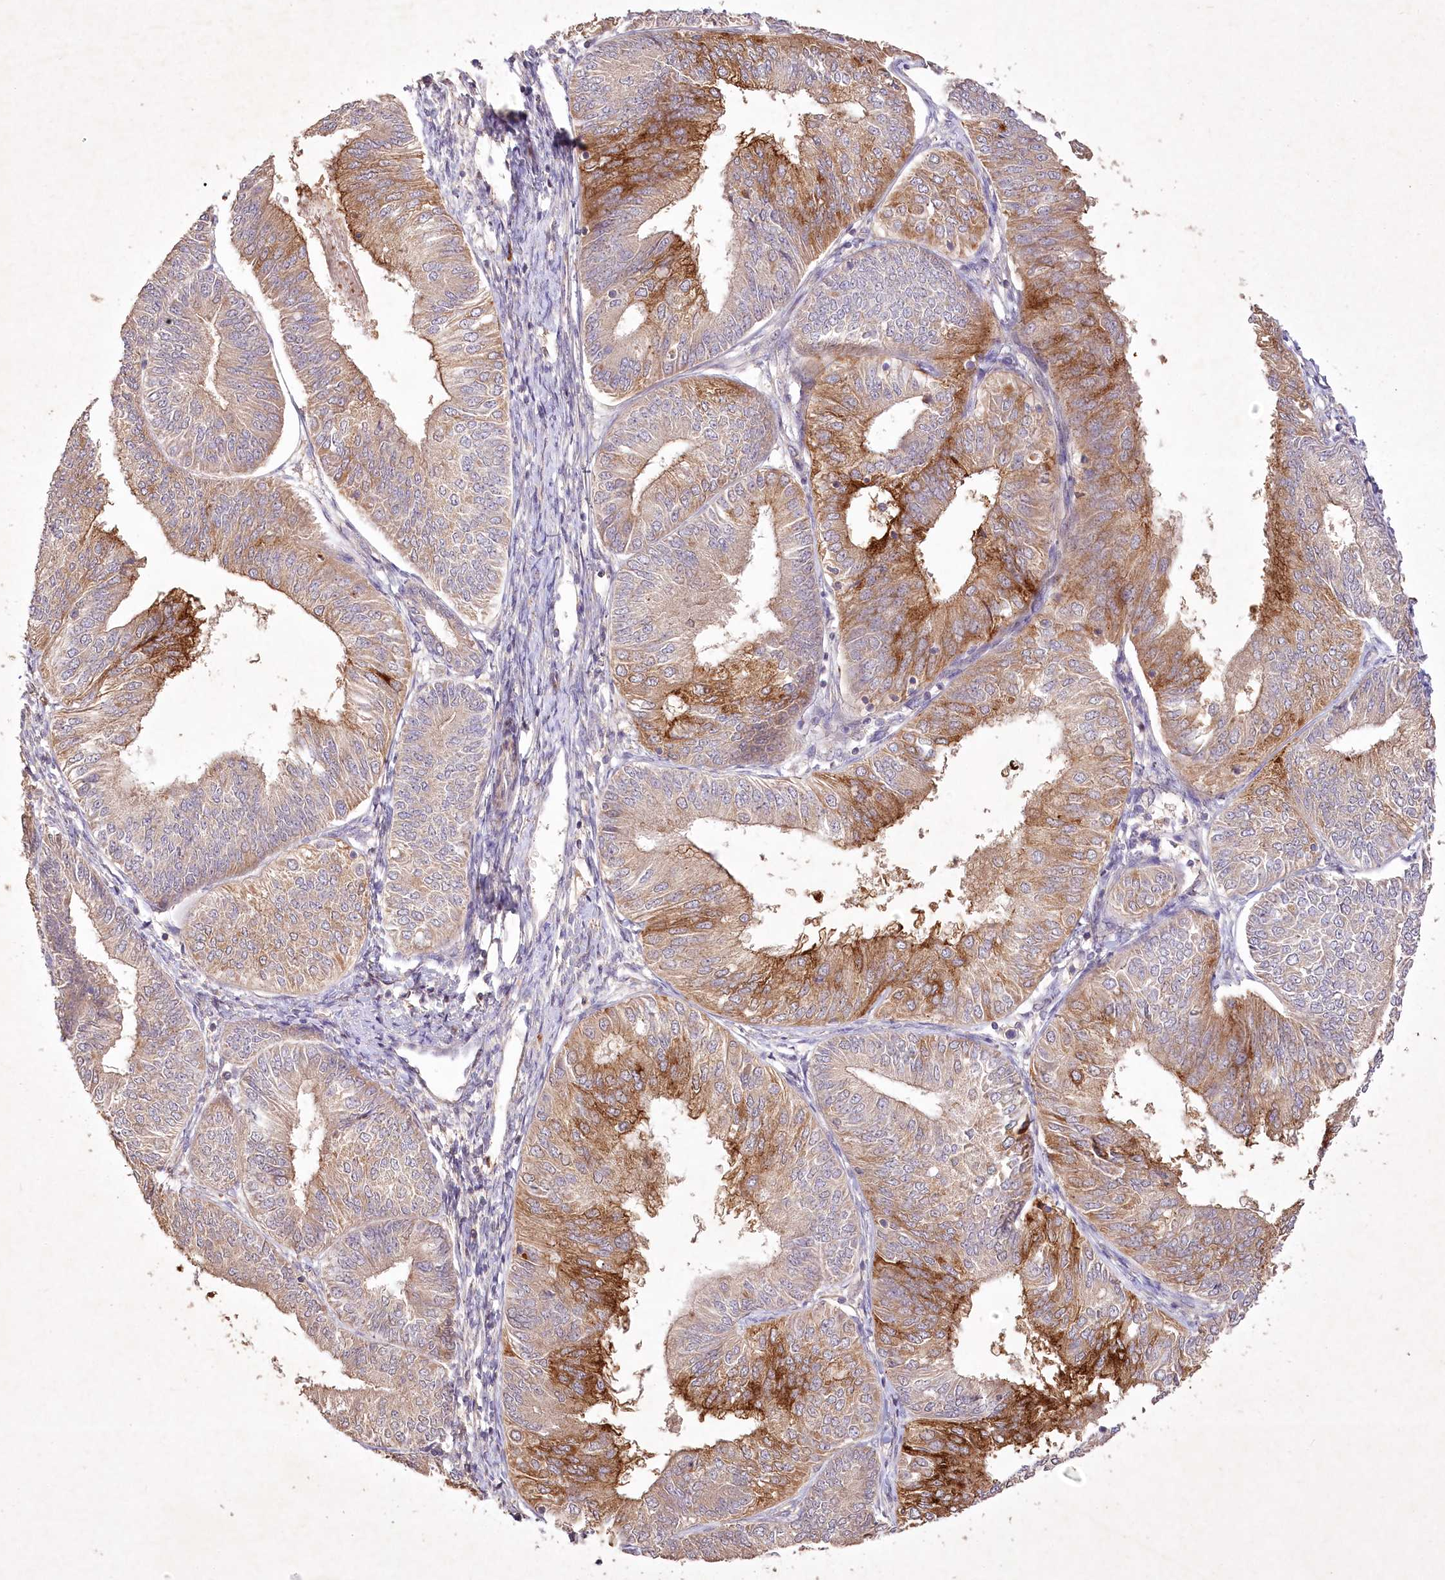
{"staining": {"intensity": "moderate", "quantity": "25%-75%", "location": "cytoplasmic/membranous"}, "tissue": "endometrial cancer", "cell_type": "Tumor cells", "image_type": "cancer", "snomed": [{"axis": "morphology", "description": "Adenocarcinoma, NOS"}, {"axis": "topography", "description": "Endometrium"}], "caption": "This is an image of IHC staining of endometrial cancer (adenocarcinoma), which shows moderate staining in the cytoplasmic/membranous of tumor cells.", "gene": "IRAK1BP1", "patient": {"sex": "female", "age": 58}}